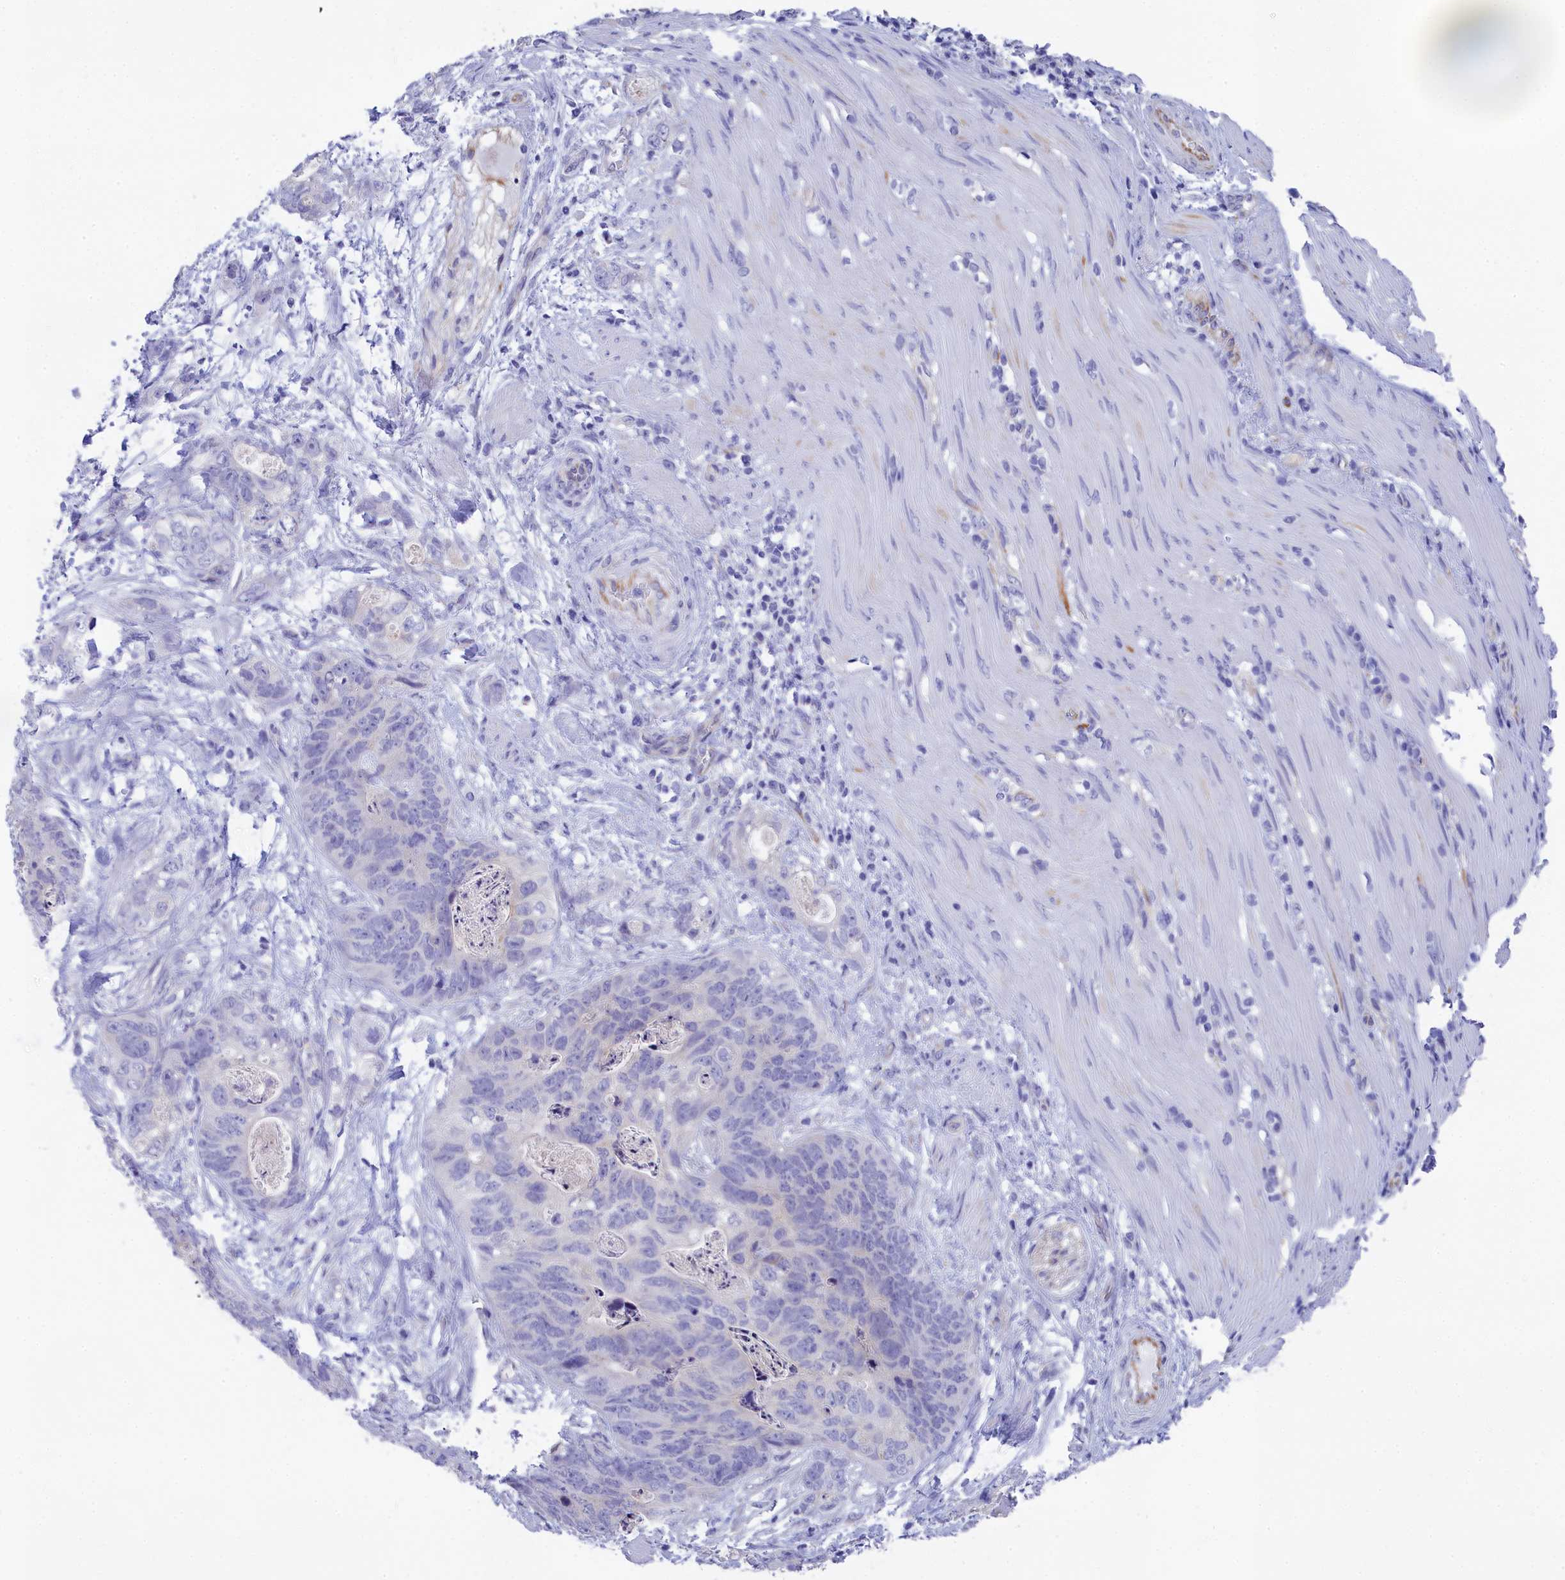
{"staining": {"intensity": "negative", "quantity": "none", "location": "none"}, "tissue": "stomach cancer", "cell_type": "Tumor cells", "image_type": "cancer", "snomed": [{"axis": "morphology", "description": "Normal tissue, NOS"}, {"axis": "morphology", "description": "Adenocarcinoma, NOS"}, {"axis": "topography", "description": "Stomach"}], "caption": "Immunohistochemistry histopathology image of stomach cancer (adenocarcinoma) stained for a protein (brown), which reveals no staining in tumor cells.", "gene": "TACSTD2", "patient": {"sex": "female", "age": 89}}